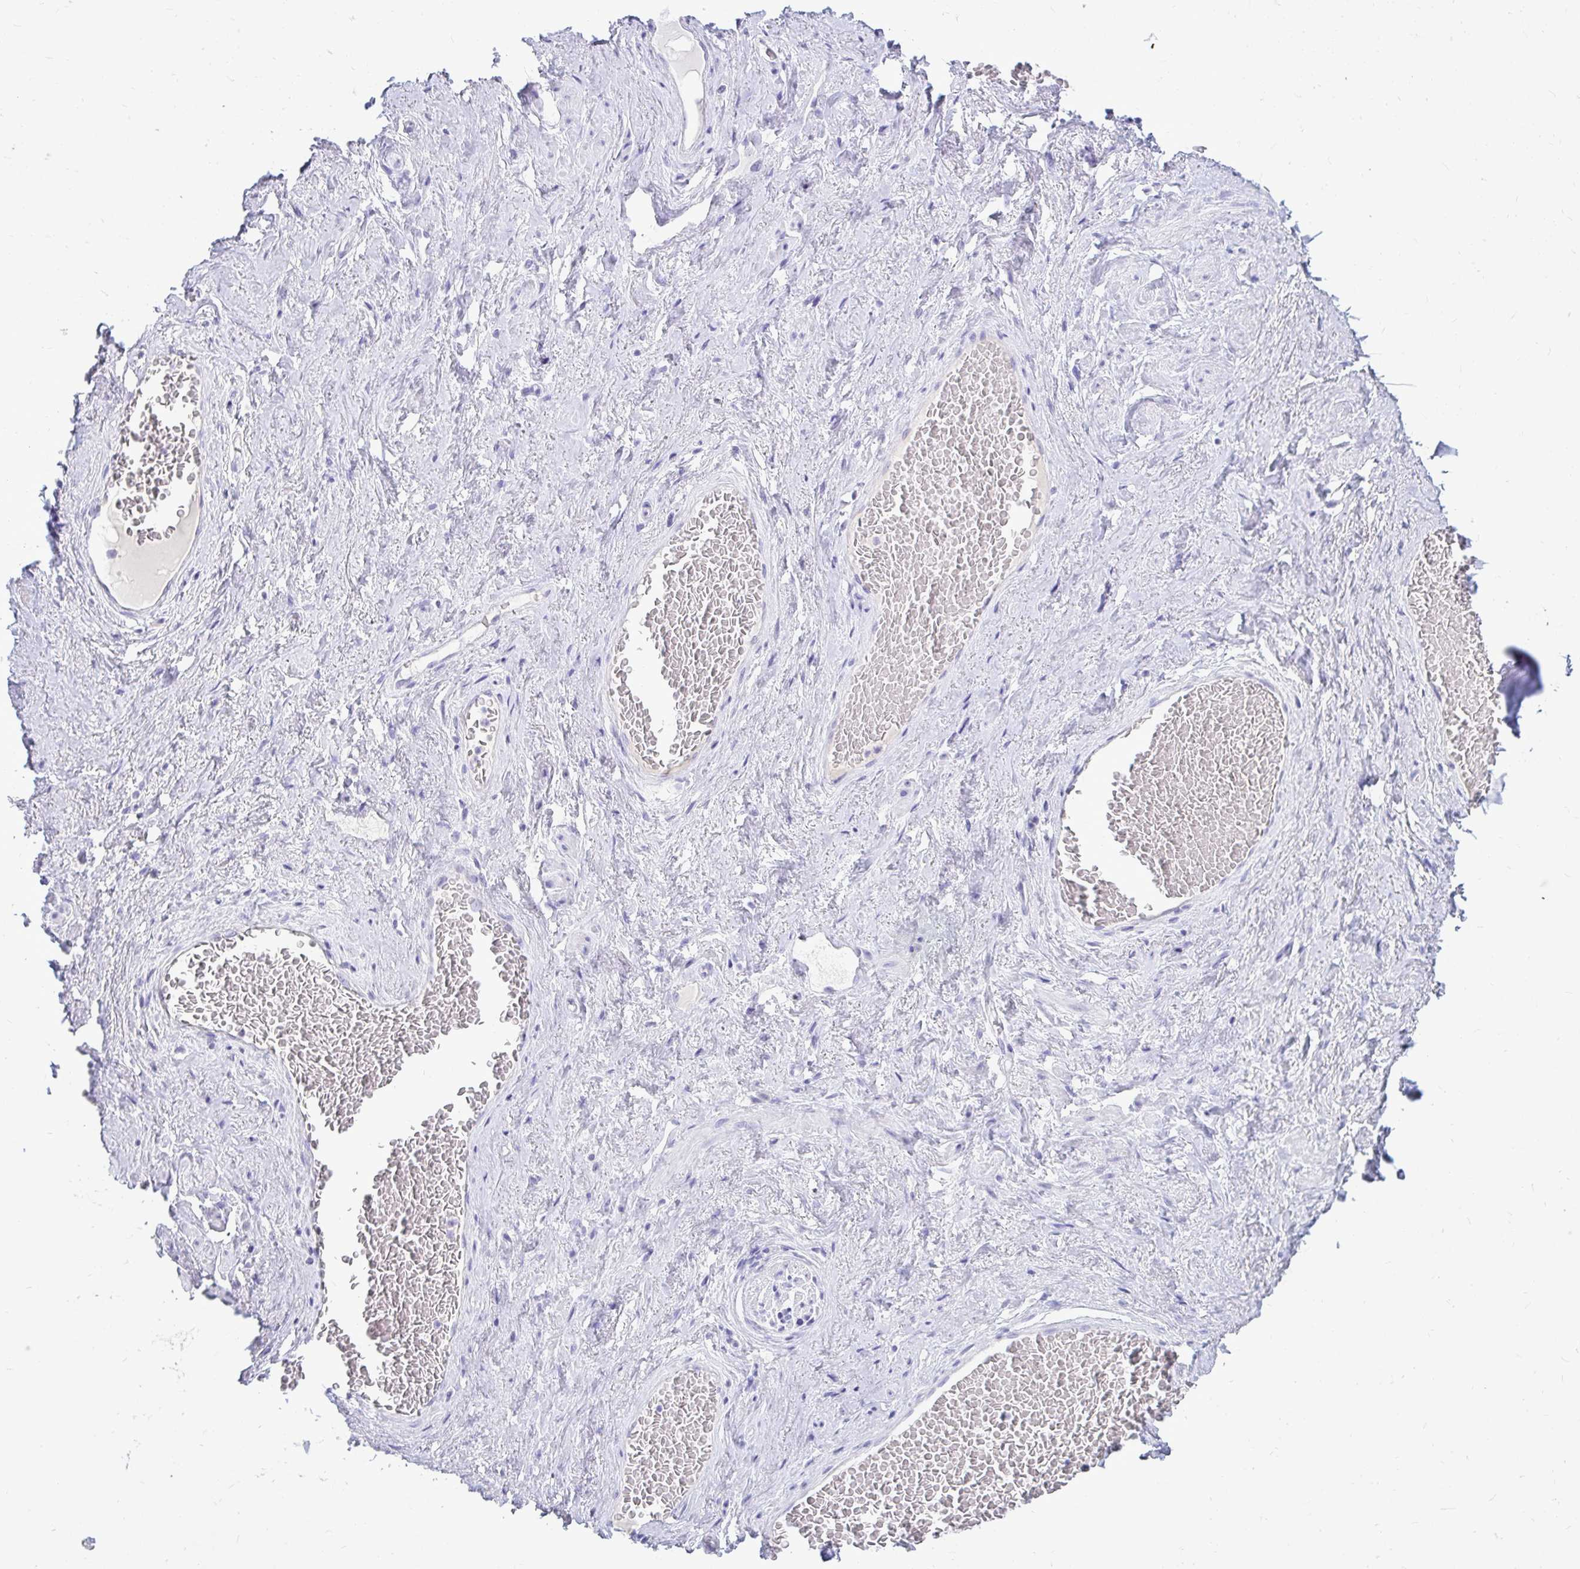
{"staining": {"intensity": "negative", "quantity": "none", "location": "none"}, "tissue": "soft tissue", "cell_type": "Fibroblasts", "image_type": "normal", "snomed": [{"axis": "morphology", "description": "Normal tissue, NOS"}, {"axis": "topography", "description": "Vagina"}, {"axis": "topography", "description": "Peripheral nerve tissue"}], "caption": "Protein analysis of unremarkable soft tissue shows no significant positivity in fibroblasts. (DAB IHC with hematoxylin counter stain).", "gene": "NANOGNB", "patient": {"sex": "female", "age": 71}}